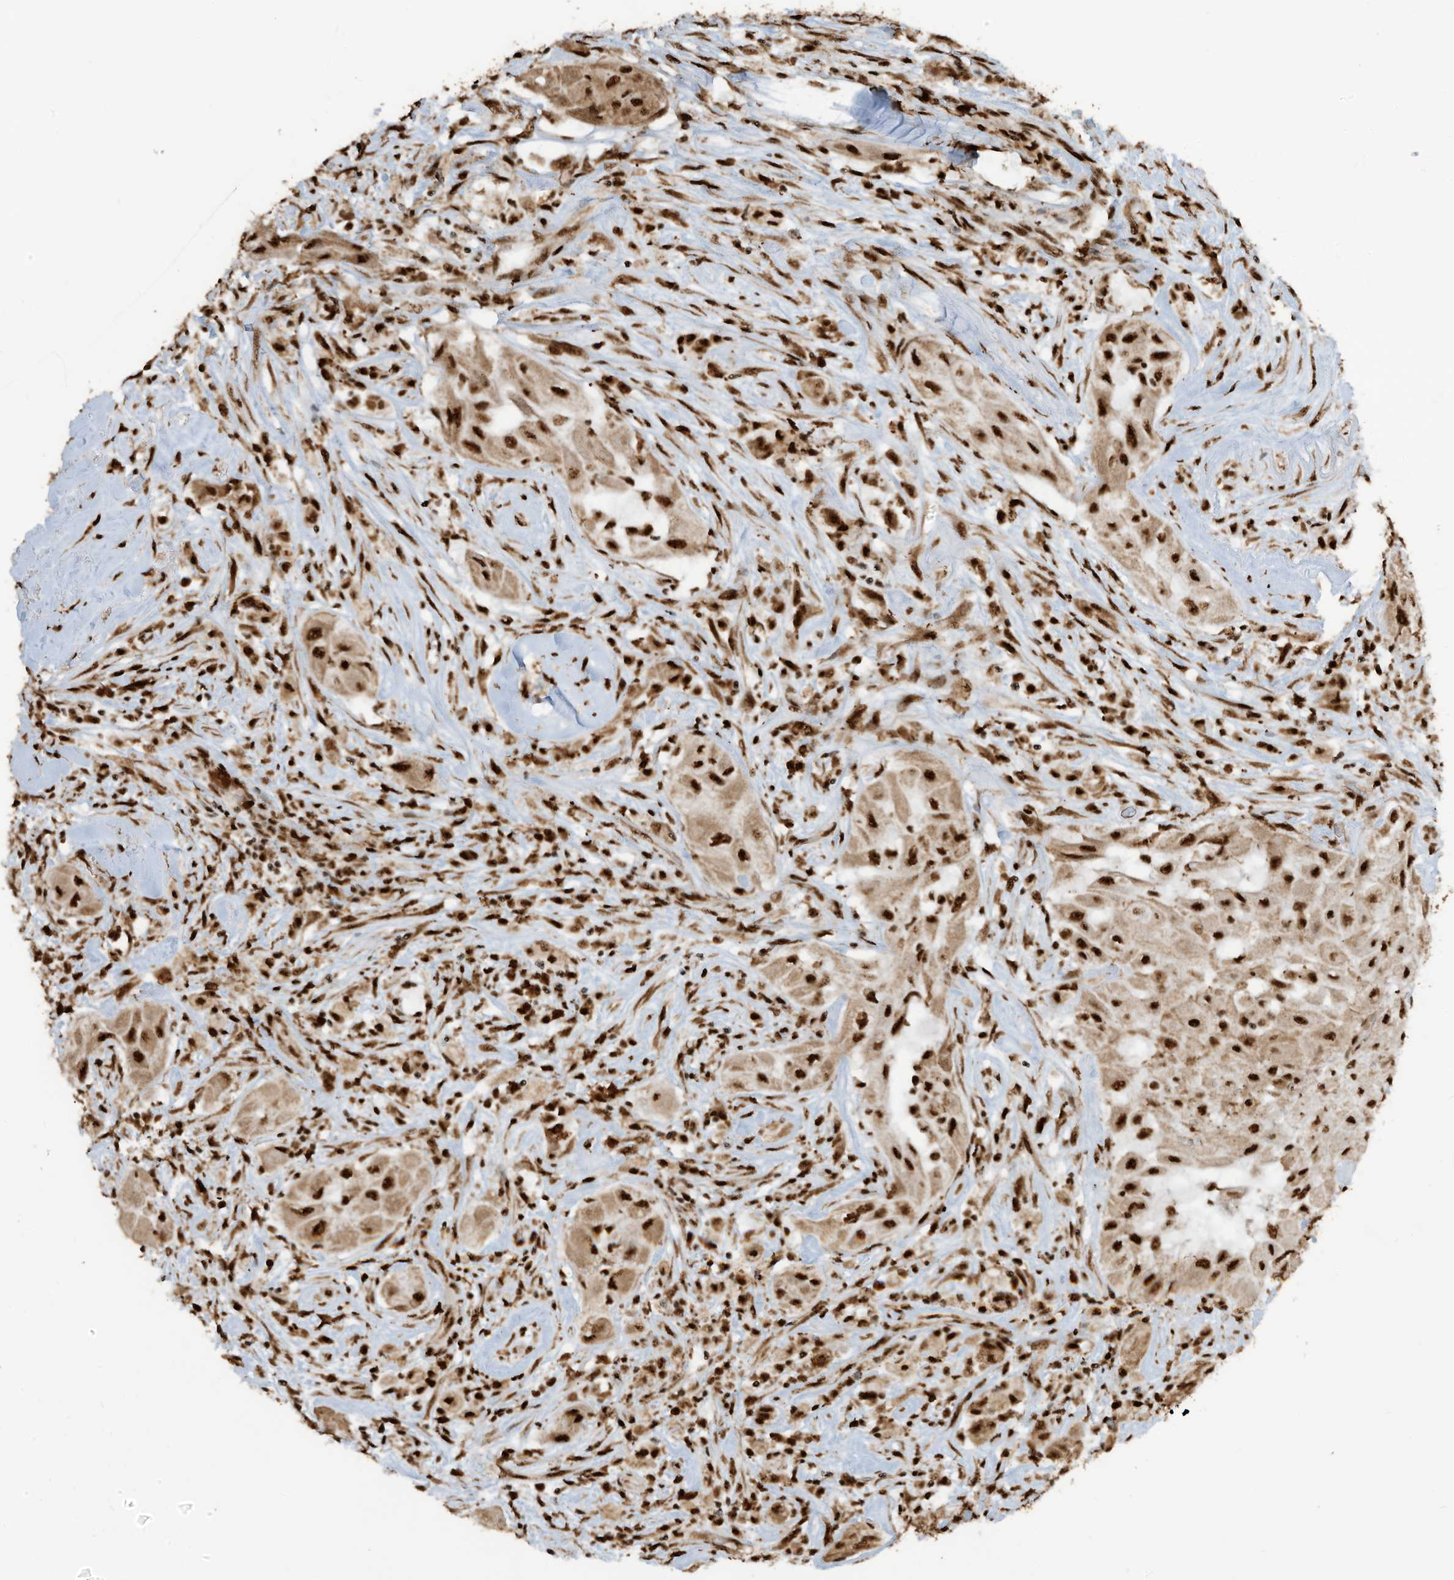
{"staining": {"intensity": "strong", "quantity": ">75%", "location": "cytoplasmic/membranous,nuclear"}, "tissue": "thyroid cancer", "cell_type": "Tumor cells", "image_type": "cancer", "snomed": [{"axis": "morphology", "description": "Papillary adenocarcinoma, NOS"}, {"axis": "topography", "description": "Thyroid gland"}], "caption": "IHC (DAB (3,3'-diaminobenzidine)) staining of human papillary adenocarcinoma (thyroid) reveals strong cytoplasmic/membranous and nuclear protein staining in about >75% of tumor cells.", "gene": "LBH", "patient": {"sex": "female", "age": 59}}